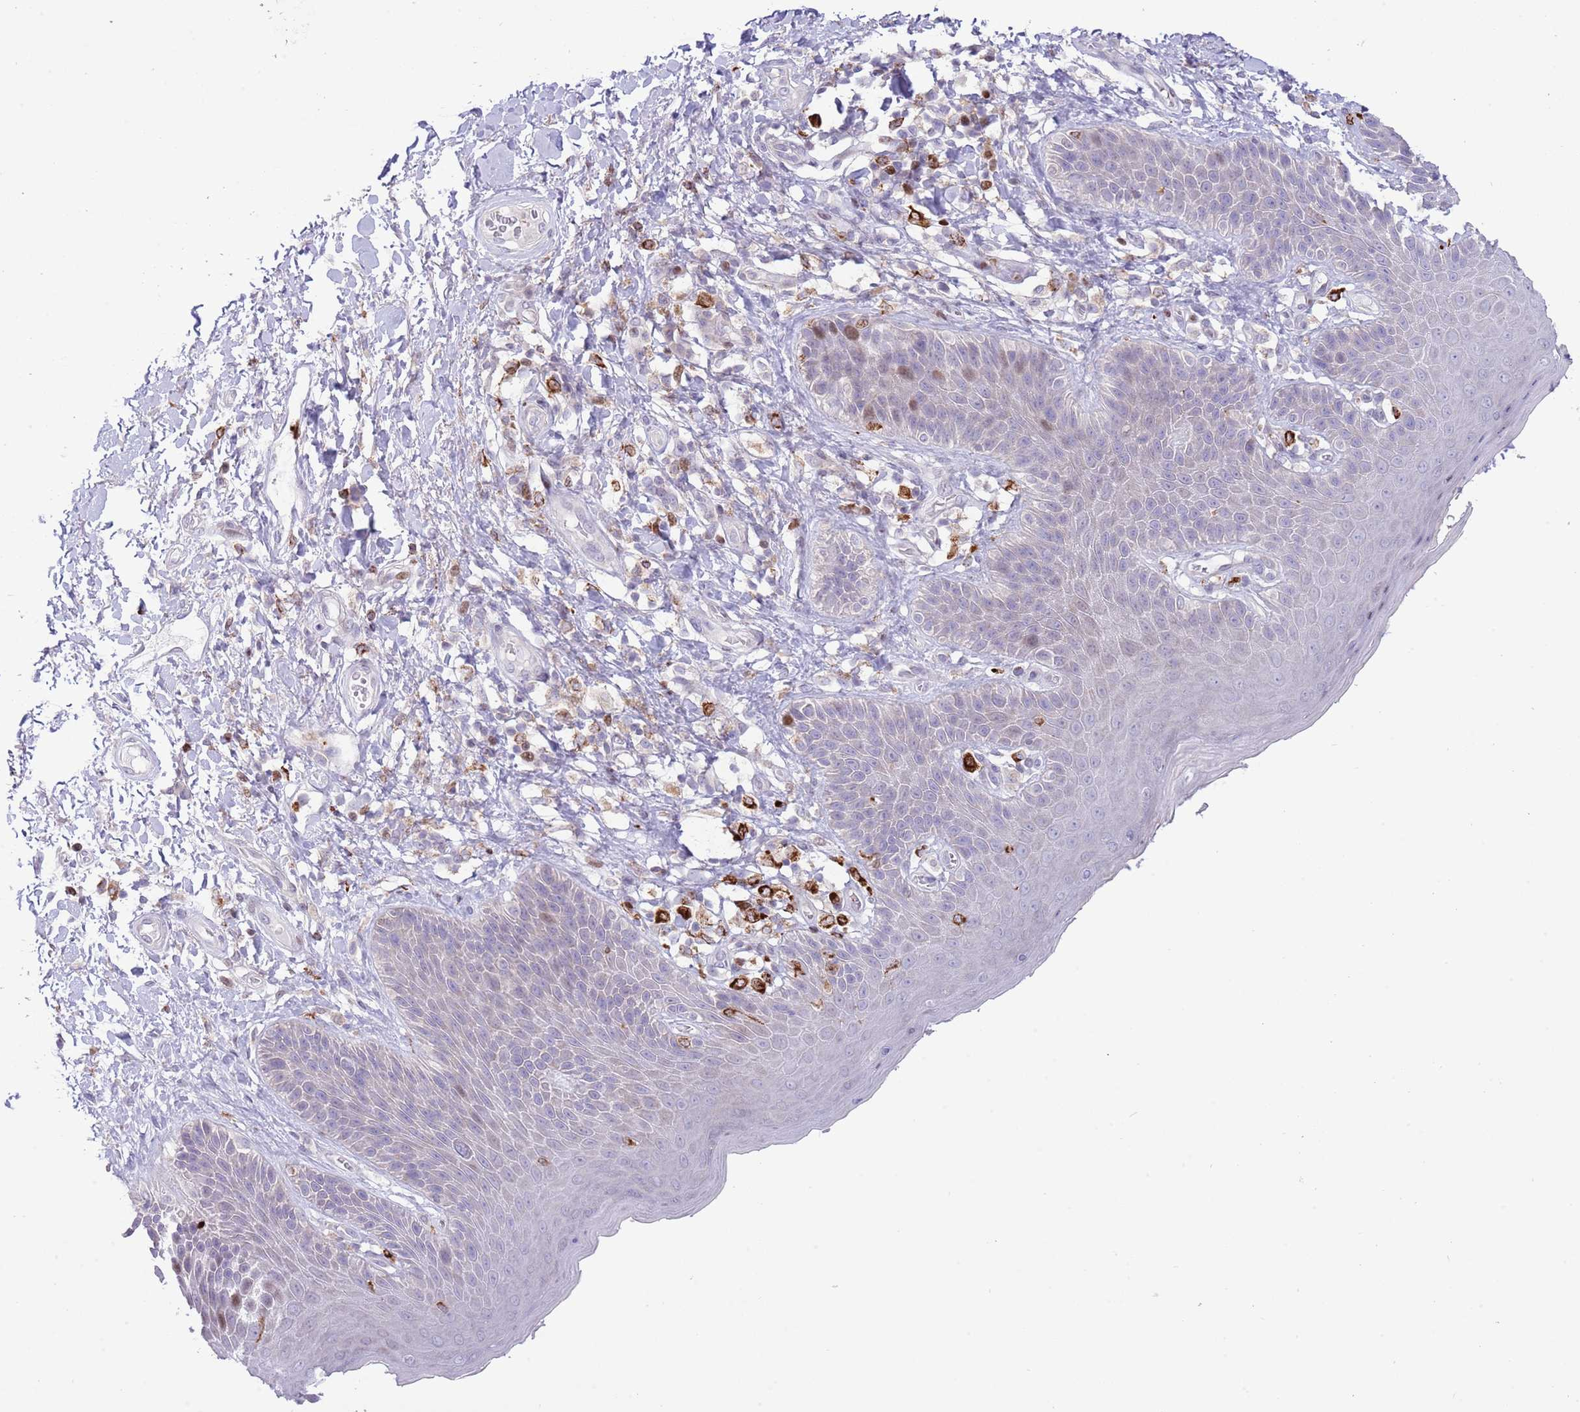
{"staining": {"intensity": "weak", "quantity": "<25%", "location": "nuclear"}, "tissue": "skin", "cell_type": "Epidermal cells", "image_type": "normal", "snomed": [{"axis": "morphology", "description": "Normal tissue, NOS"}, {"axis": "topography", "description": "Anal"}], "caption": "This is an immunohistochemistry image of benign skin. There is no positivity in epidermal cells.", "gene": "ANO8", "patient": {"sex": "female", "age": 89}}